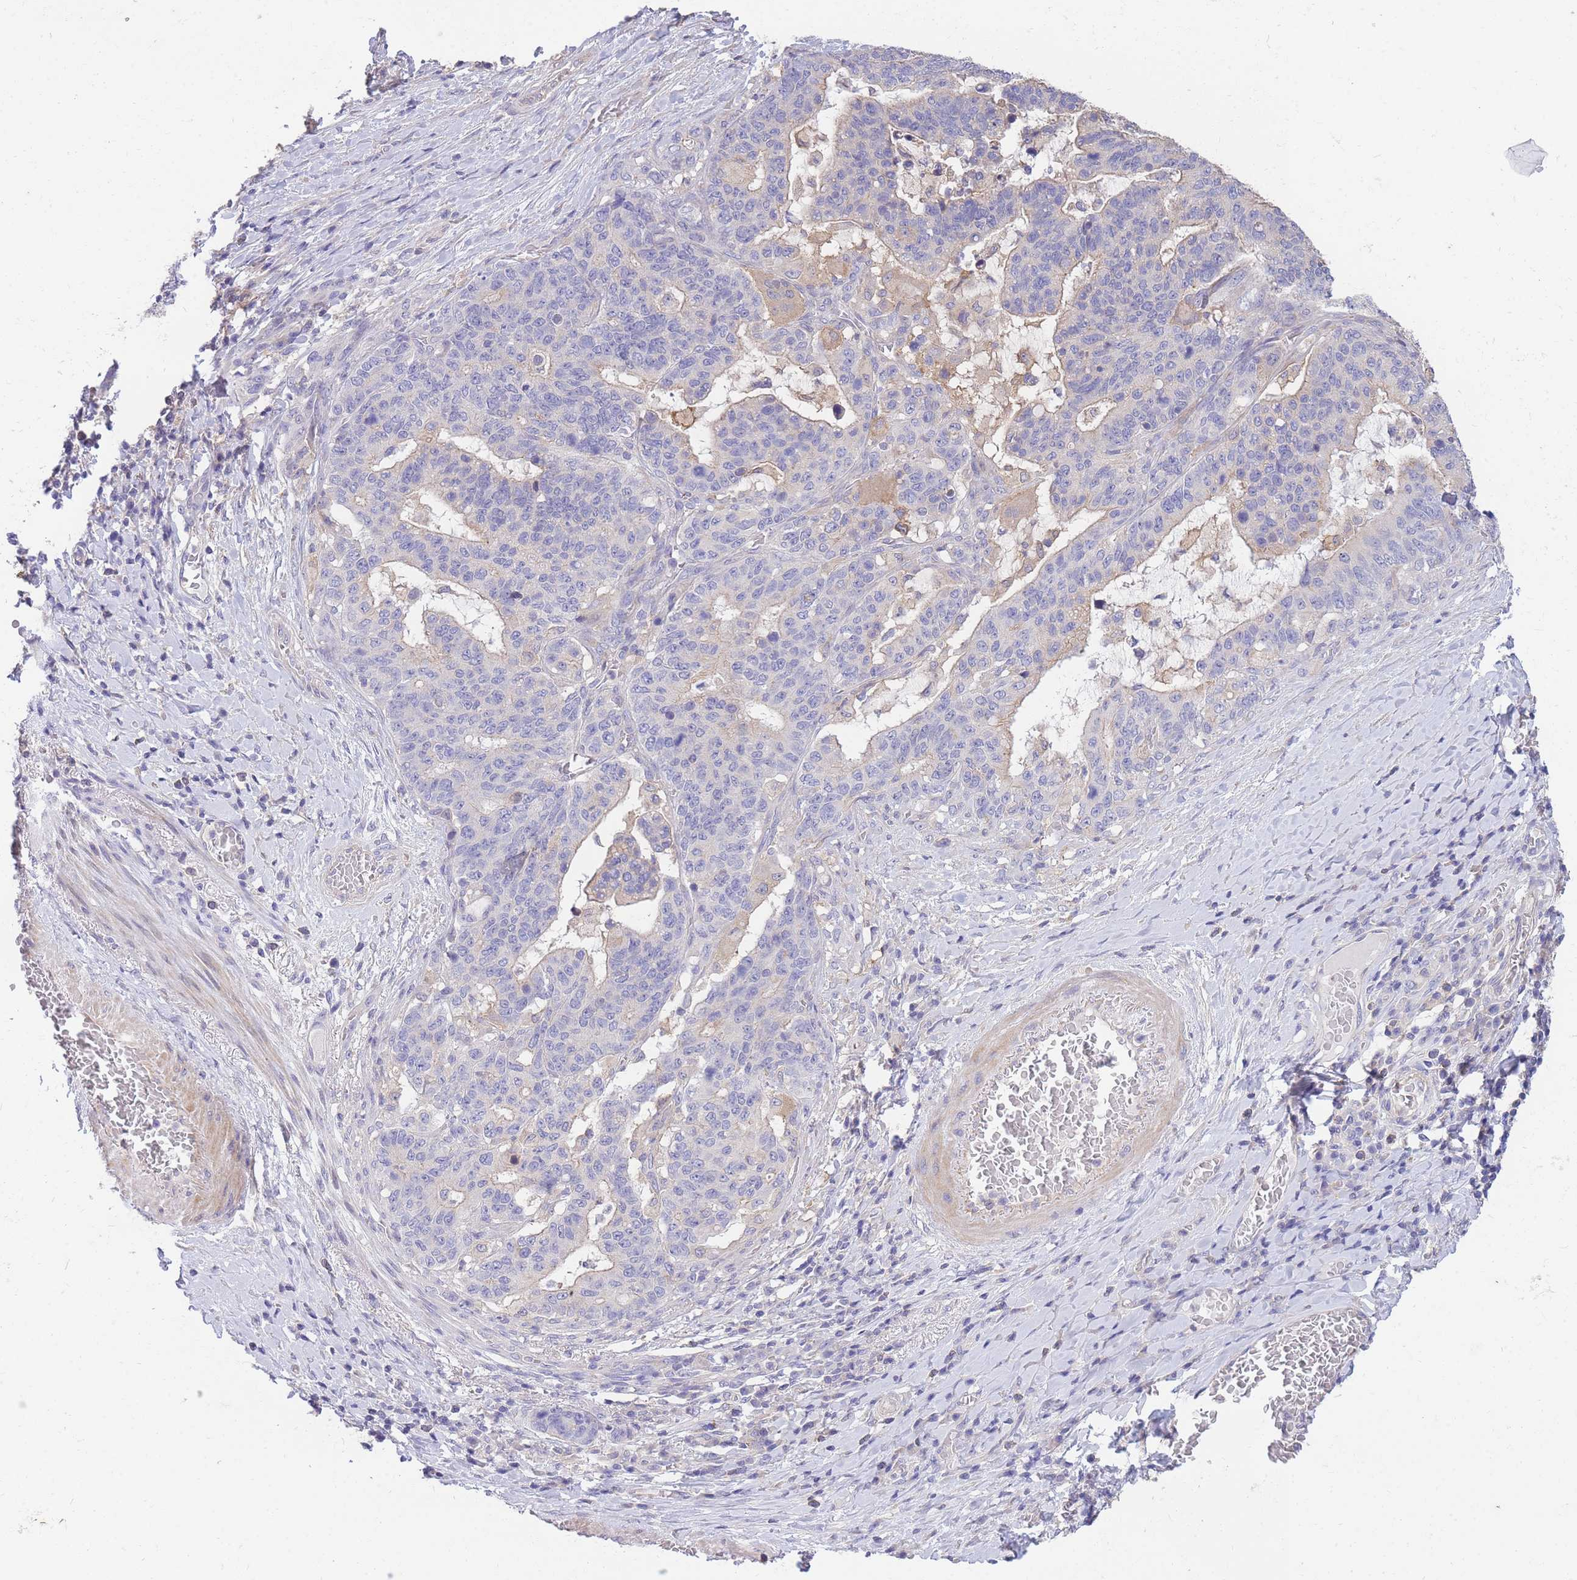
{"staining": {"intensity": "negative", "quantity": "none", "location": "none"}, "tissue": "stomach cancer", "cell_type": "Tumor cells", "image_type": "cancer", "snomed": [{"axis": "morphology", "description": "Normal tissue, NOS"}, {"axis": "morphology", "description": "Adenocarcinoma, NOS"}, {"axis": "topography", "description": "Stomach"}], "caption": "Tumor cells are negative for brown protein staining in adenocarcinoma (stomach).", "gene": "OR5T1", "patient": {"sex": "female", "age": 64}}